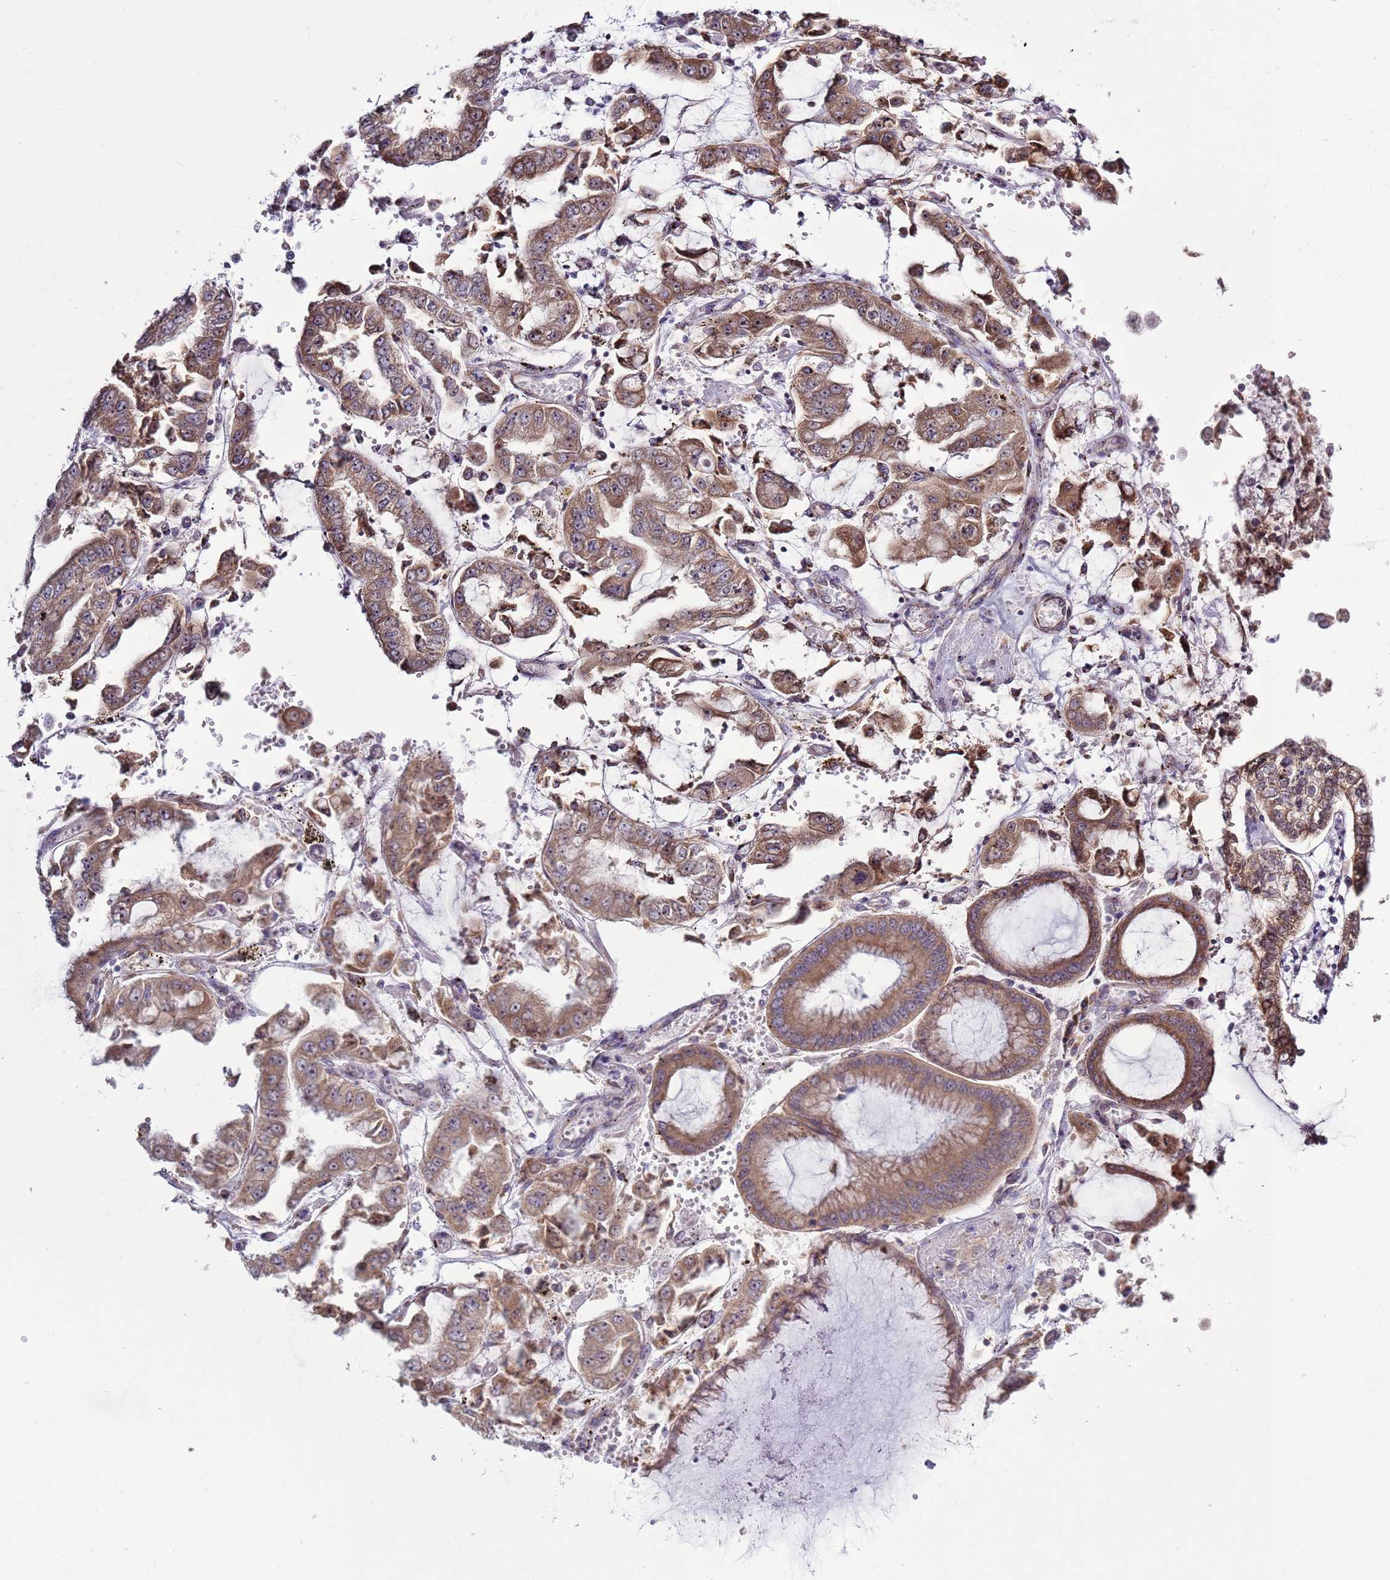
{"staining": {"intensity": "moderate", "quantity": ">75%", "location": "cytoplasmic/membranous,nuclear"}, "tissue": "stomach cancer", "cell_type": "Tumor cells", "image_type": "cancer", "snomed": [{"axis": "morphology", "description": "Adenocarcinoma, NOS"}, {"axis": "topography", "description": "Stomach"}], "caption": "Immunohistochemical staining of adenocarcinoma (stomach) reveals medium levels of moderate cytoplasmic/membranous and nuclear positivity in about >75% of tumor cells.", "gene": "RPL17-C18orf32", "patient": {"sex": "male", "age": 76}}